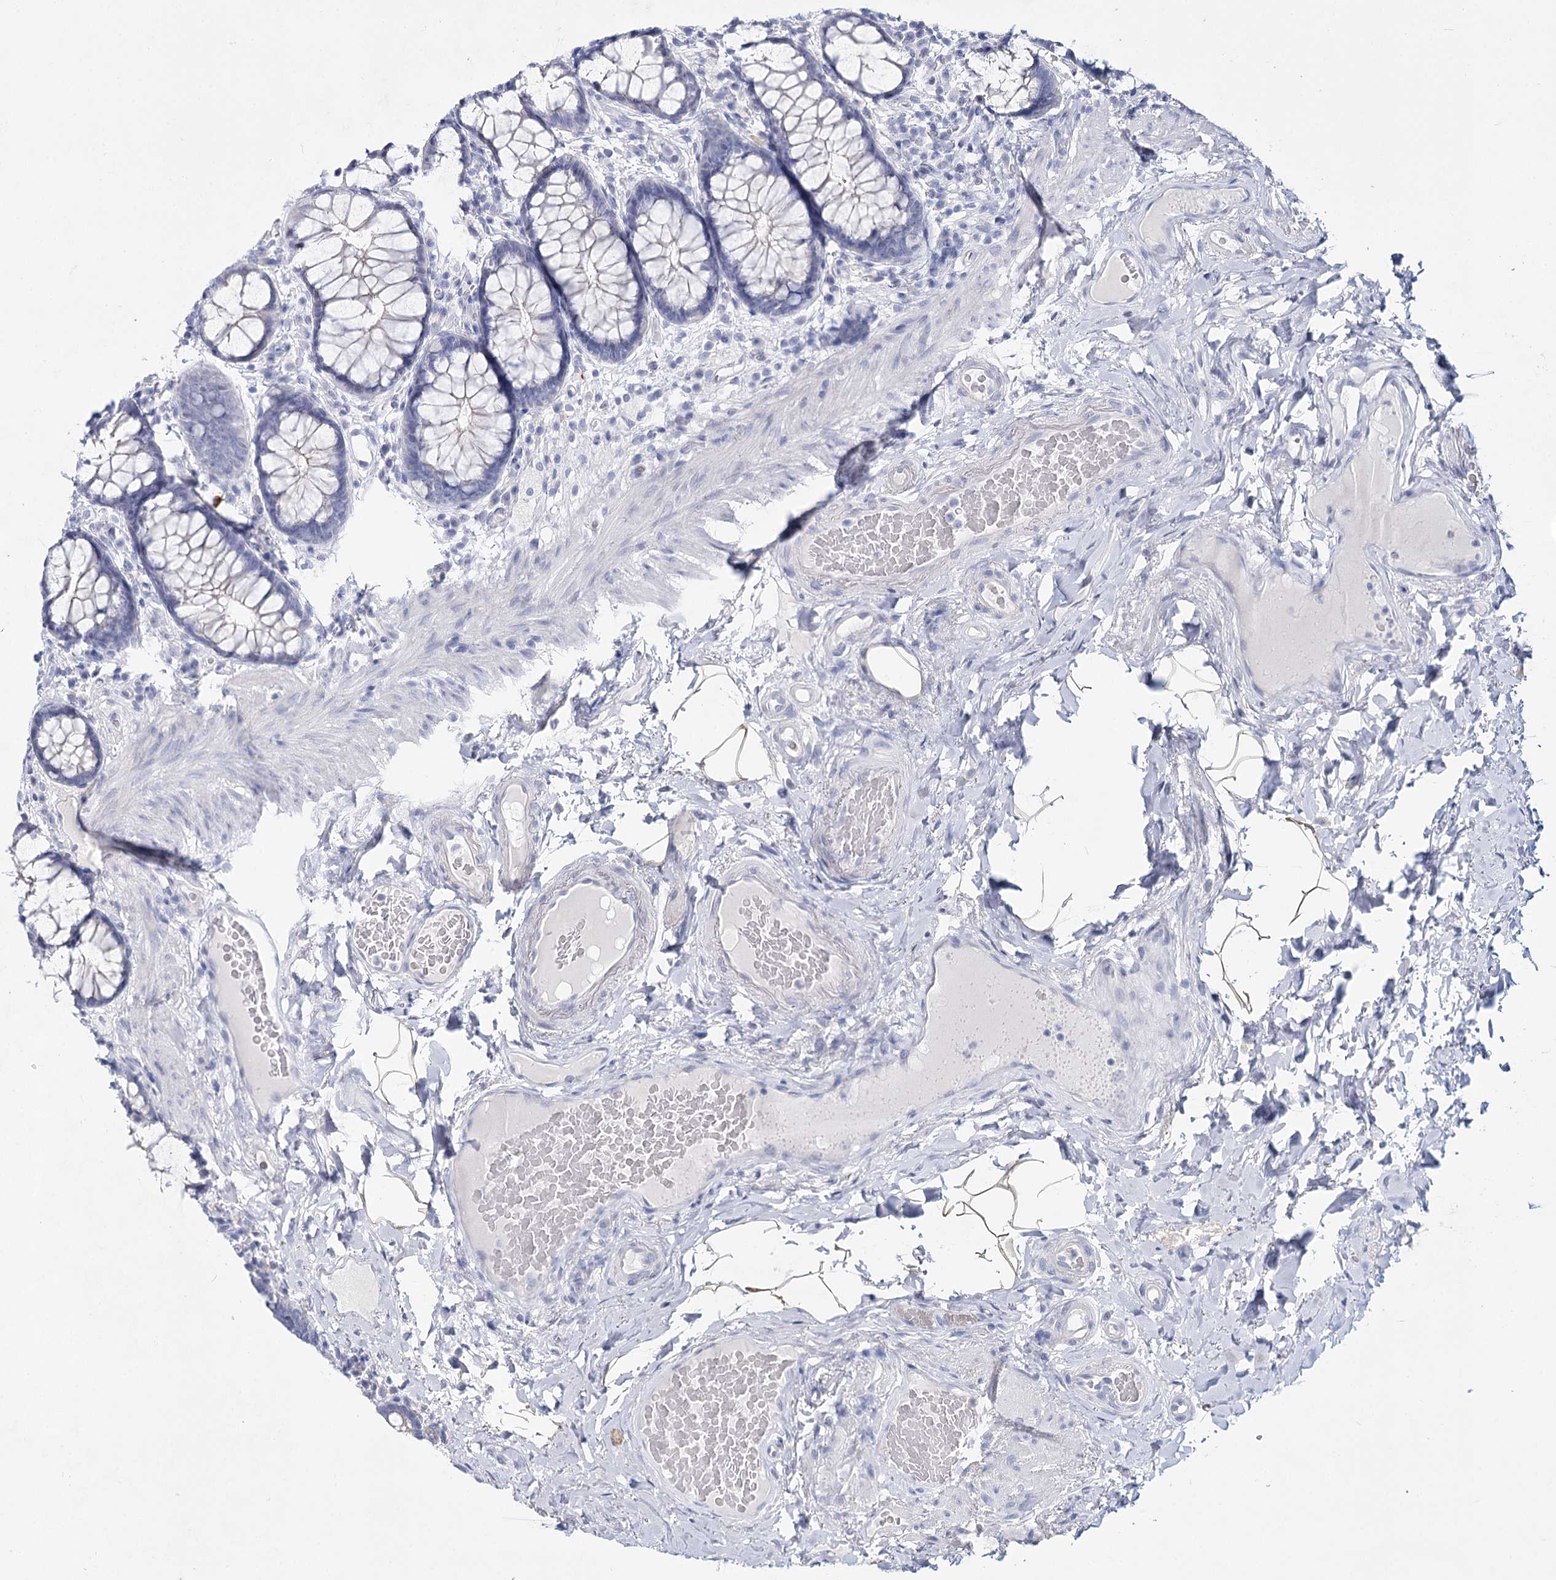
{"staining": {"intensity": "negative", "quantity": "none", "location": "none"}, "tissue": "rectum", "cell_type": "Glandular cells", "image_type": "normal", "snomed": [{"axis": "morphology", "description": "Normal tissue, NOS"}, {"axis": "topography", "description": "Rectum"}], "caption": "This is an IHC micrograph of unremarkable rectum. There is no positivity in glandular cells.", "gene": "SLC17A2", "patient": {"sex": "male", "age": 83}}